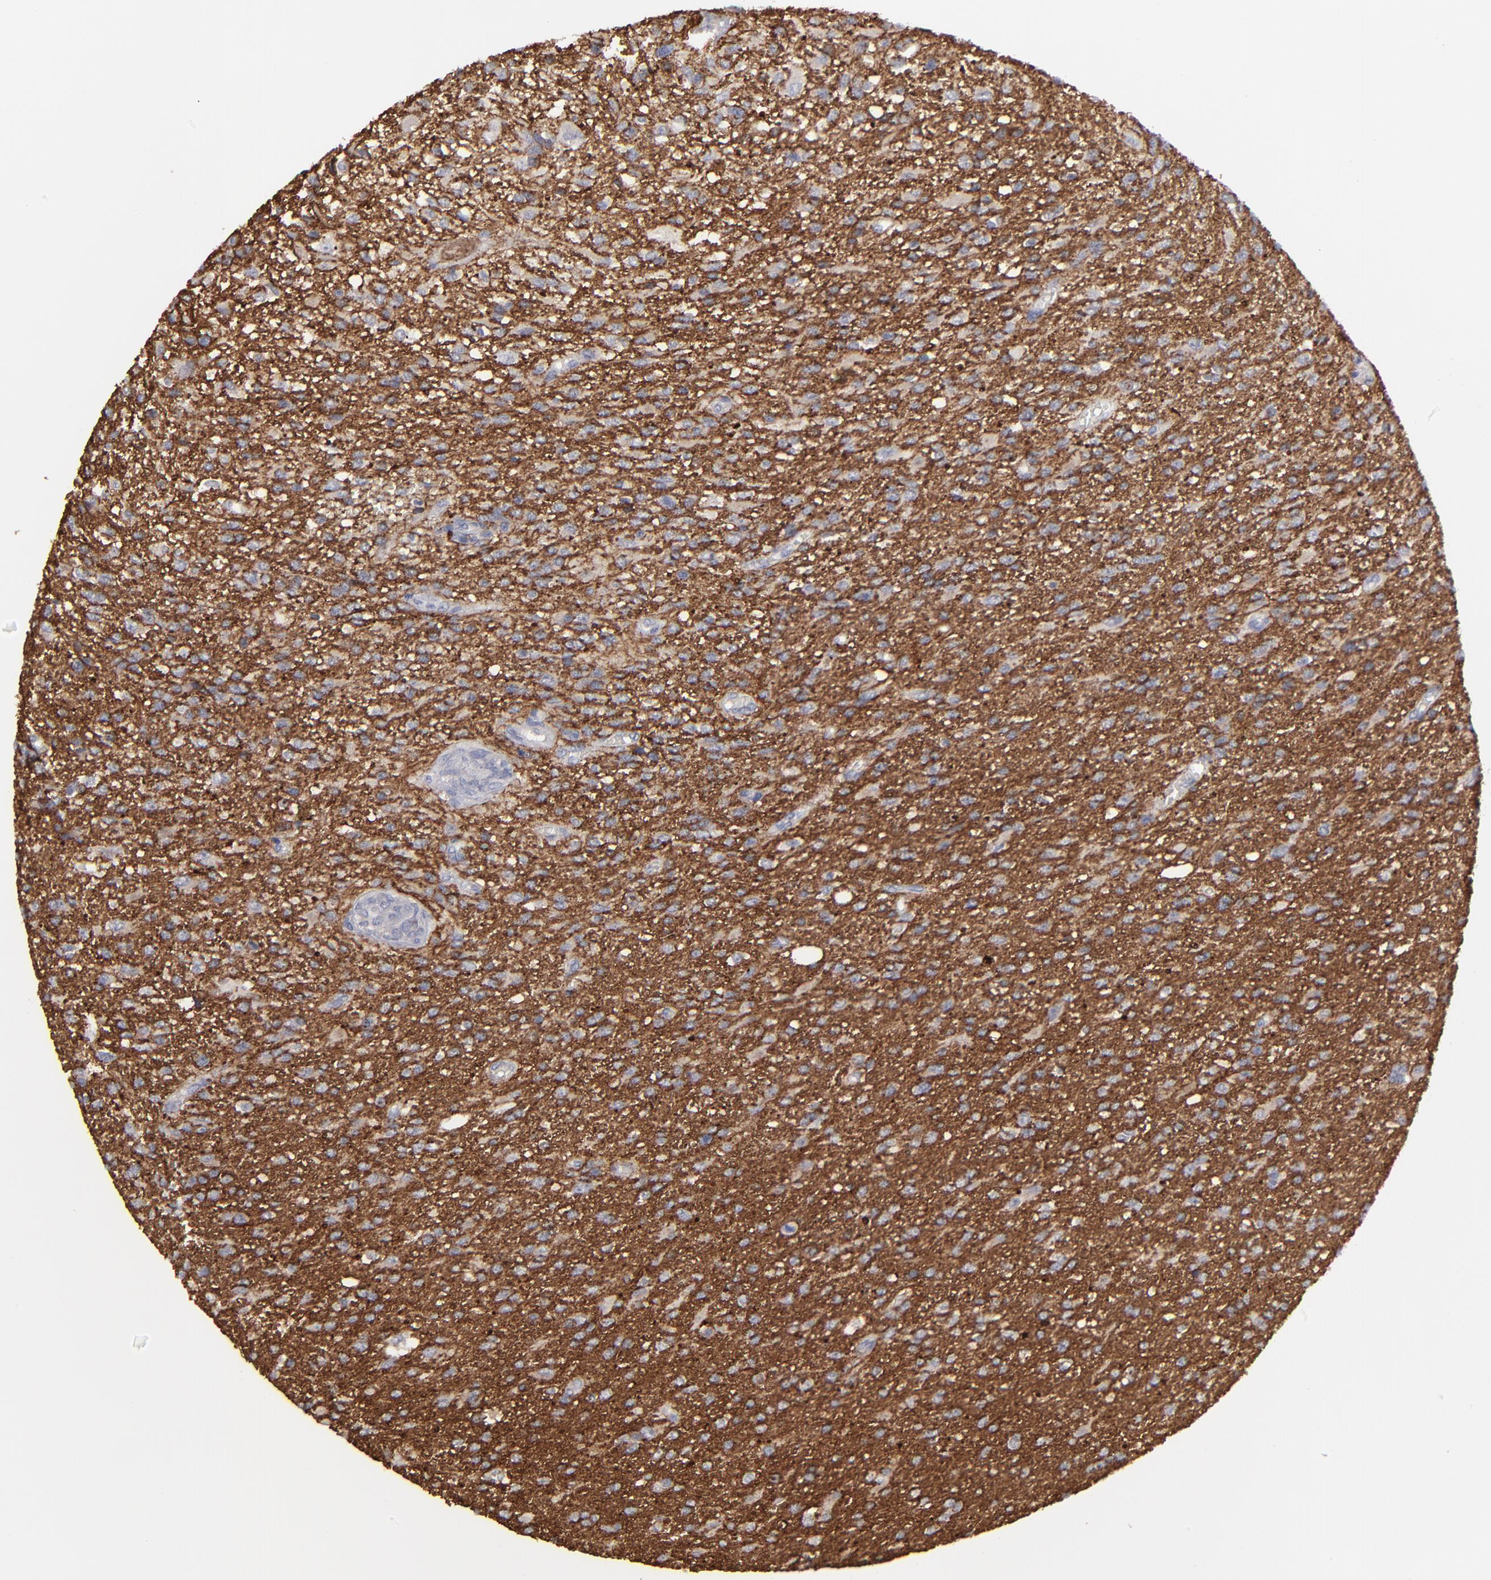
{"staining": {"intensity": "weak", "quantity": "<25%", "location": "cytoplasmic/membranous"}, "tissue": "glioma", "cell_type": "Tumor cells", "image_type": "cancer", "snomed": [{"axis": "morphology", "description": "Glioma, malignant, High grade"}, {"axis": "topography", "description": "Cerebral cortex"}], "caption": "A high-resolution photomicrograph shows IHC staining of malignant glioma (high-grade), which reveals no significant expression in tumor cells.", "gene": "GPM6B", "patient": {"sex": "male", "age": 76}}